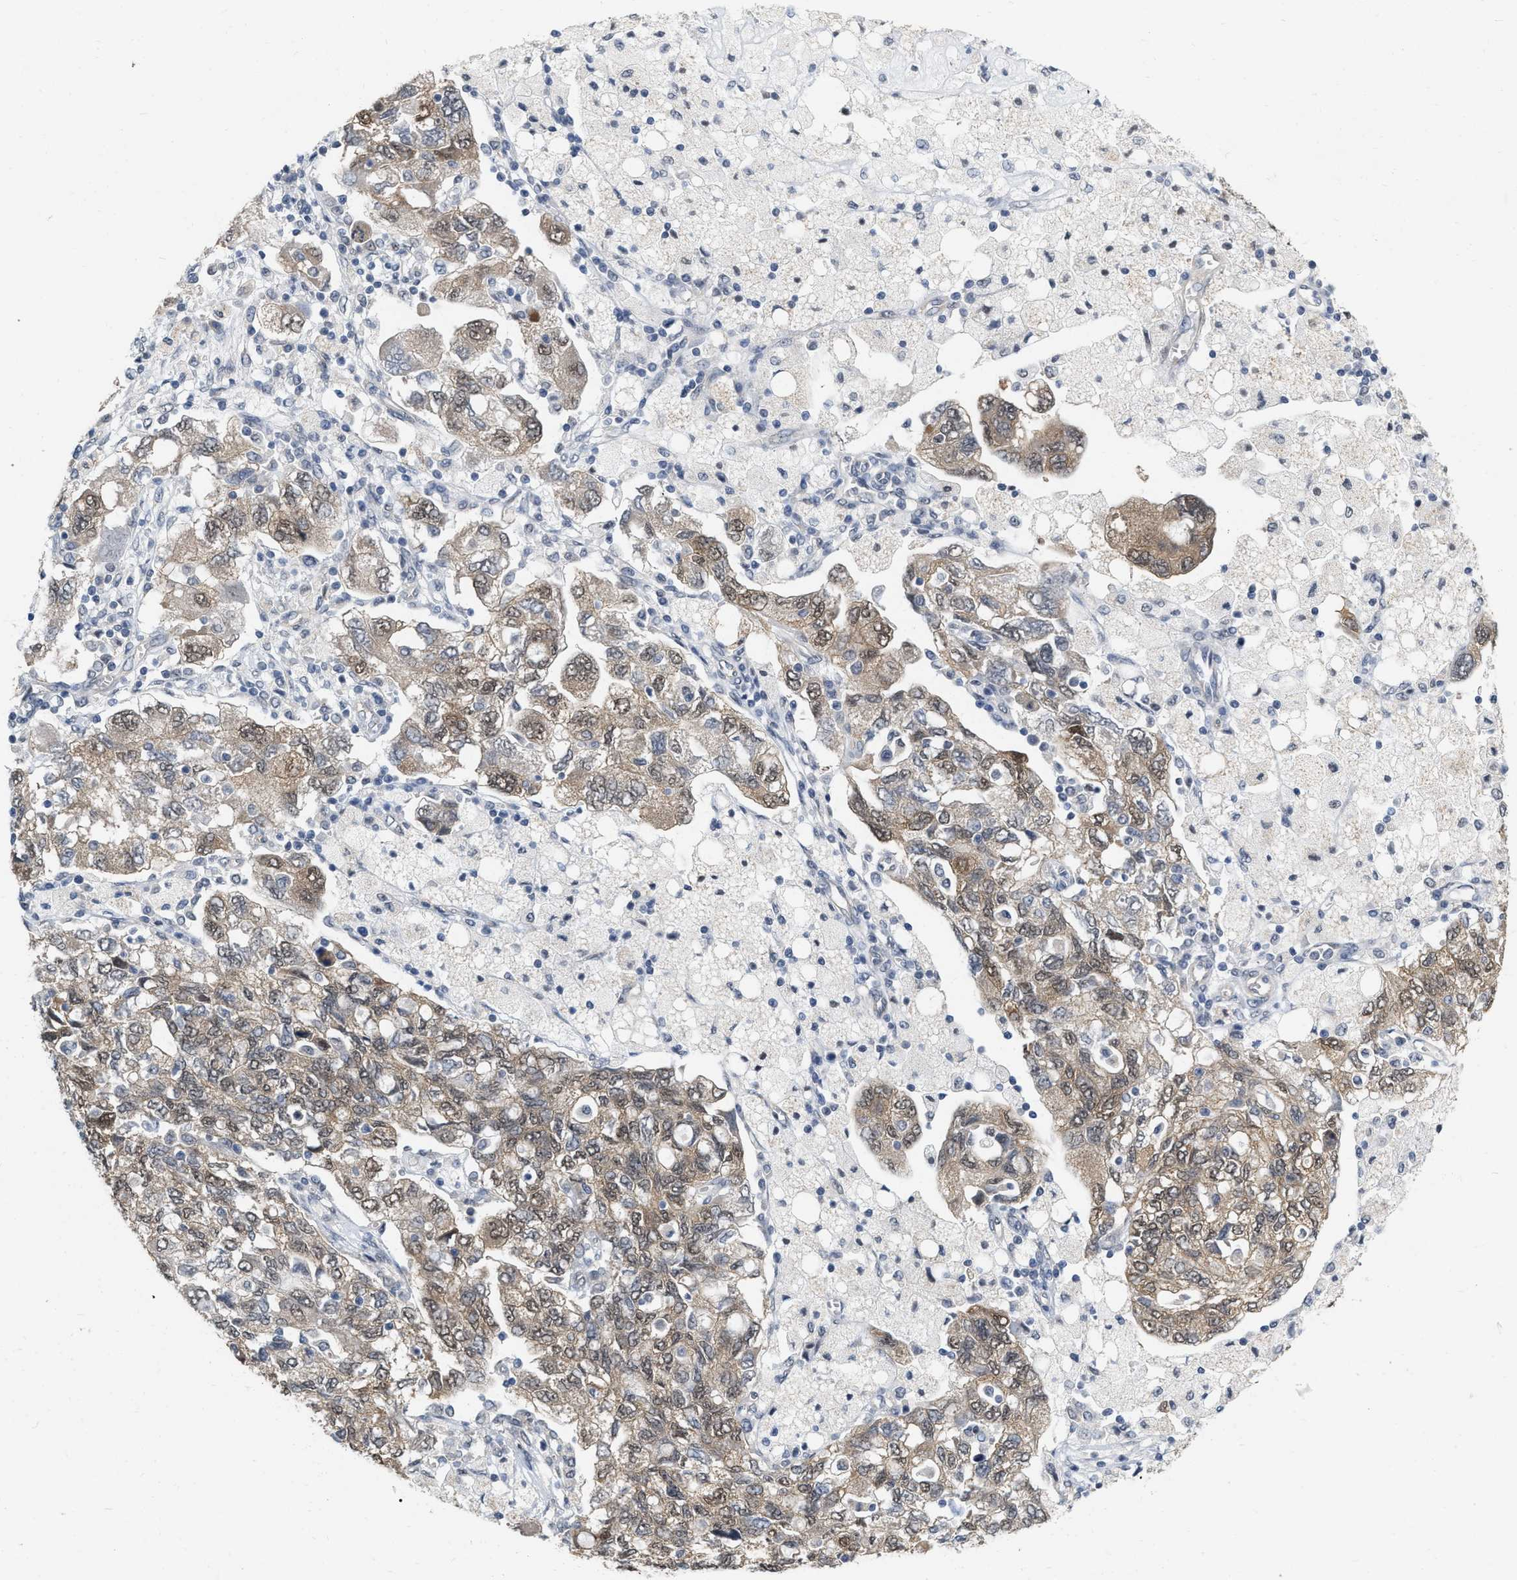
{"staining": {"intensity": "moderate", "quantity": ">75%", "location": "cytoplasmic/membranous"}, "tissue": "ovarian cancer", "cell_type": "Tumor cells", "image_type": "cancer", "snomed": [{"axis": "morphology", "description": "Carcinoma, NOS"}, {"axis": "morphology", "description": "Cystadenocarcinoma, serous, NOS"}, {"axis": "topography", "description": "Ovary"}], "caption": "About >75% of tumor cells in human ovarian carcinoma display moderate cytoplasmic/membranous protein positivity as visualized by brown immunohistochemical staining.", "gene": "RUVBL1", "patient": {"sex": "female", "age": 69}}